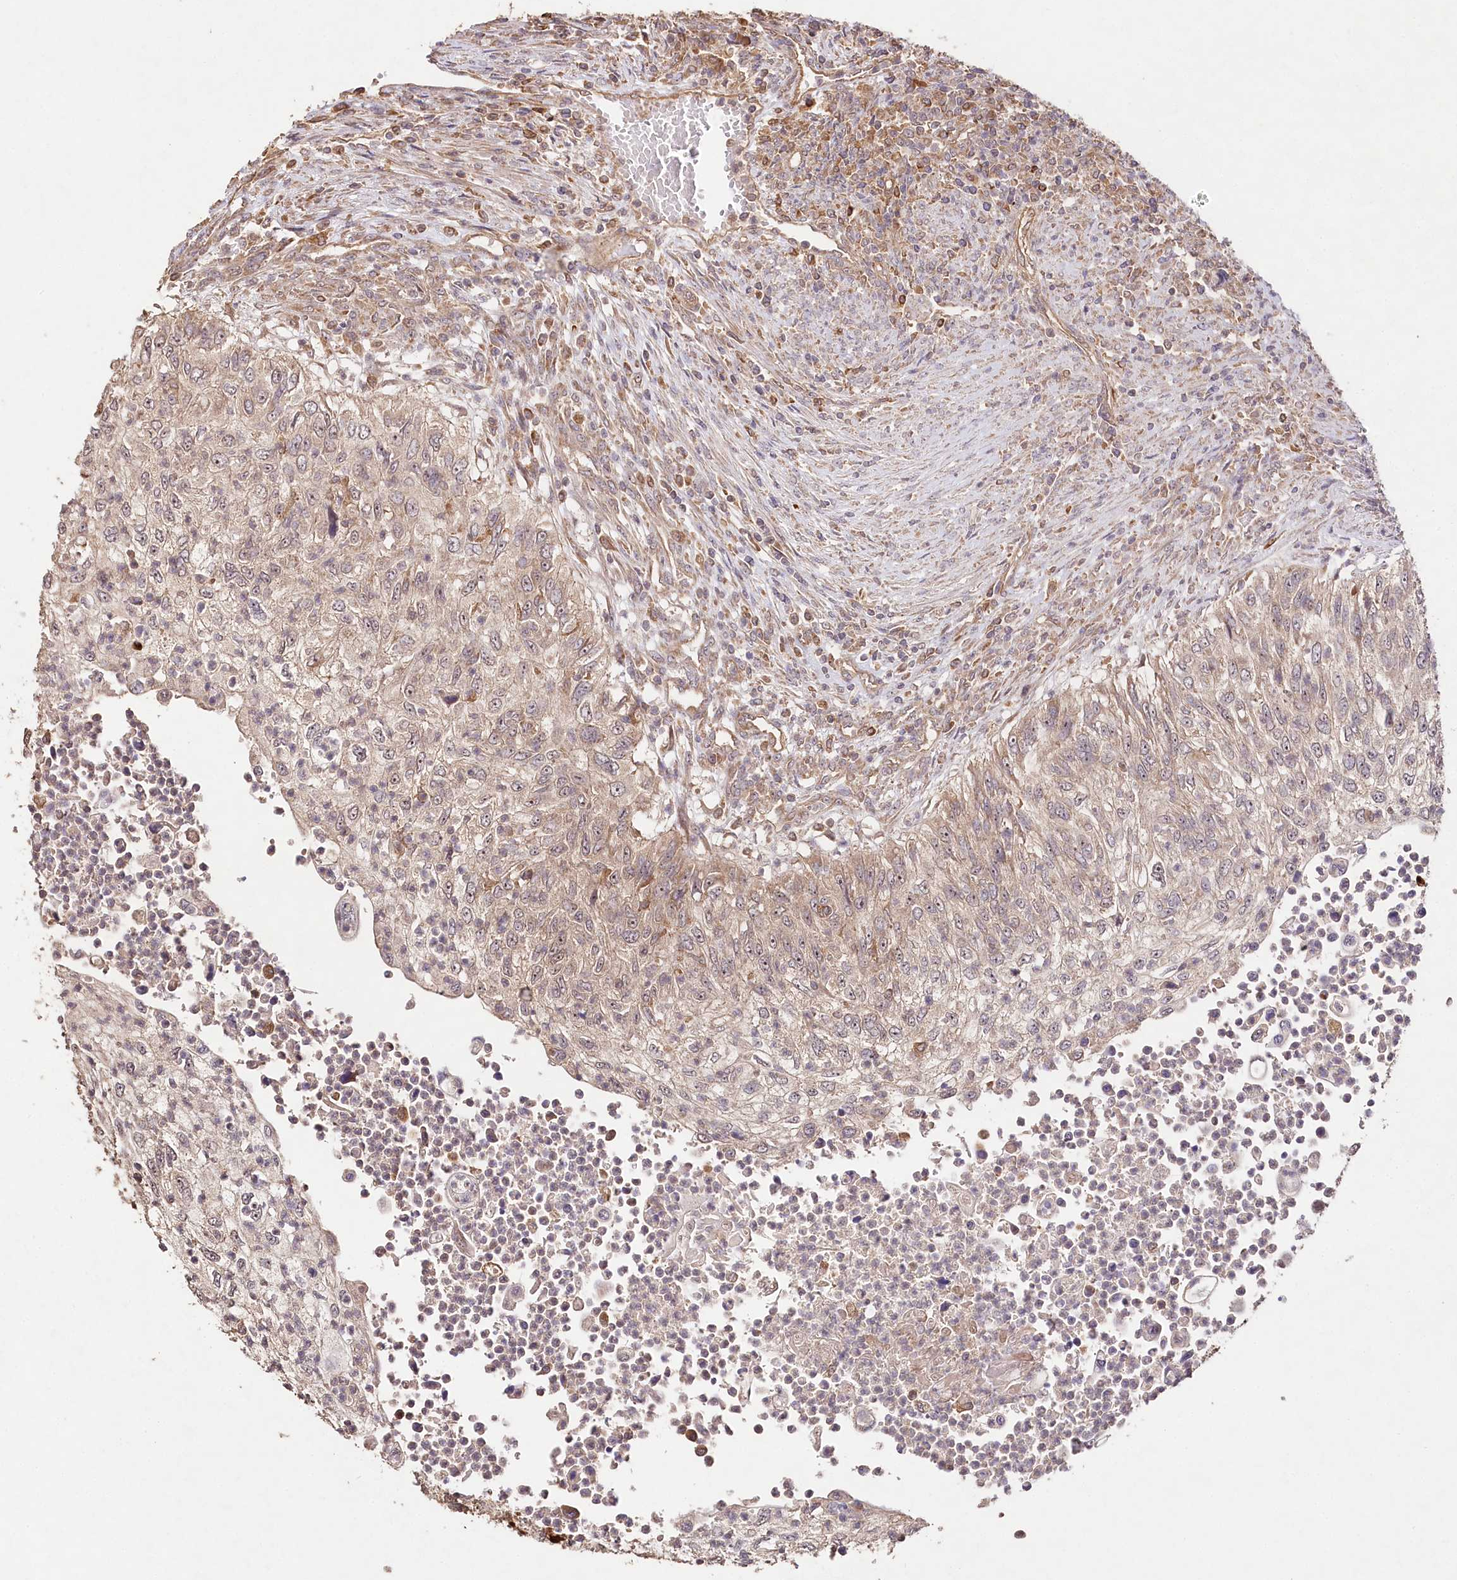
{"staining": {"intensity": "weak", "quantity": ">75%", "location": "cytoplasmic/membranous"}, "tissue": "urothelial cancer", "cell_type": "Tumor cells", "image_type": "cancer", "snomed": [{"axis": "morphology", "description": "Urothelial carcinoma, High grade"}, {"axis": "topography", "description": "Urinary bladder"}], "caption": "Immunohistochemical staining of human urothelial carcinoma (high-grade) exhibits low levels of weak cytoplasmic/membranous positivity in about >75% of tumor cells.", "gene": "DMXL1", "patient": {"sex": "female", "age": 60}}